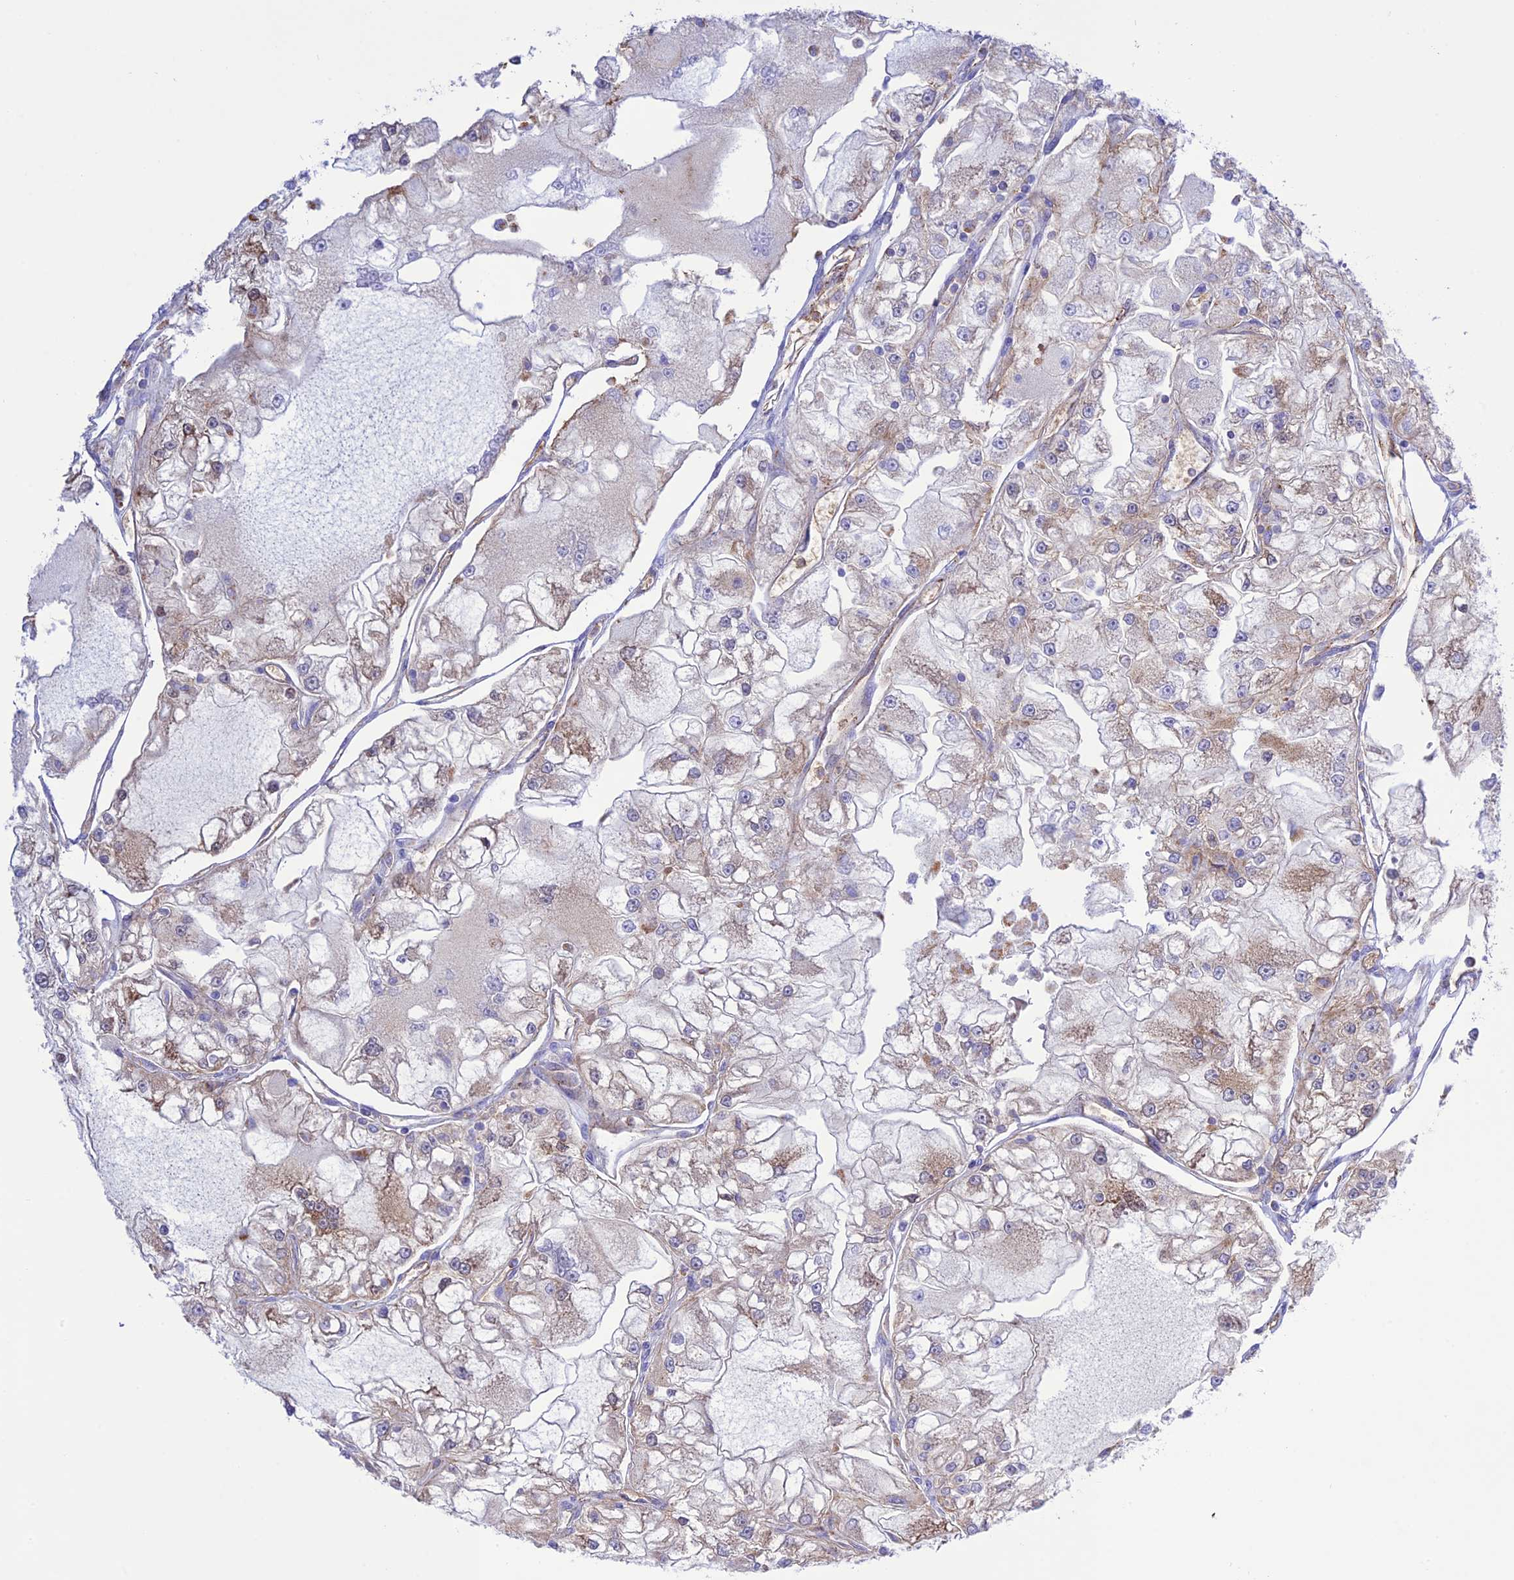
{"staining": {"intensity": "weak", "quantity": "<25%", "location": "cytoplasmic/membranous"}, "tissue": "renal cancer", "cell_type": "Tumor cells", "image_type": "cancer", "snomed": [{"axis": "morphology", "description": "Adenocarcinoma, NOS"}, {"axis": "topography", "description": "Kidney"}], "caption": "The histopathology image exhibits no staining of tumor cells in renal adenocarcinoma. (DAB (3,3'-diaminobenzidine) IHC visualized using brightfield microscopy, high magnification).", "gene": "CHSY3", "patient": {"sex": "female", "age": 72}}